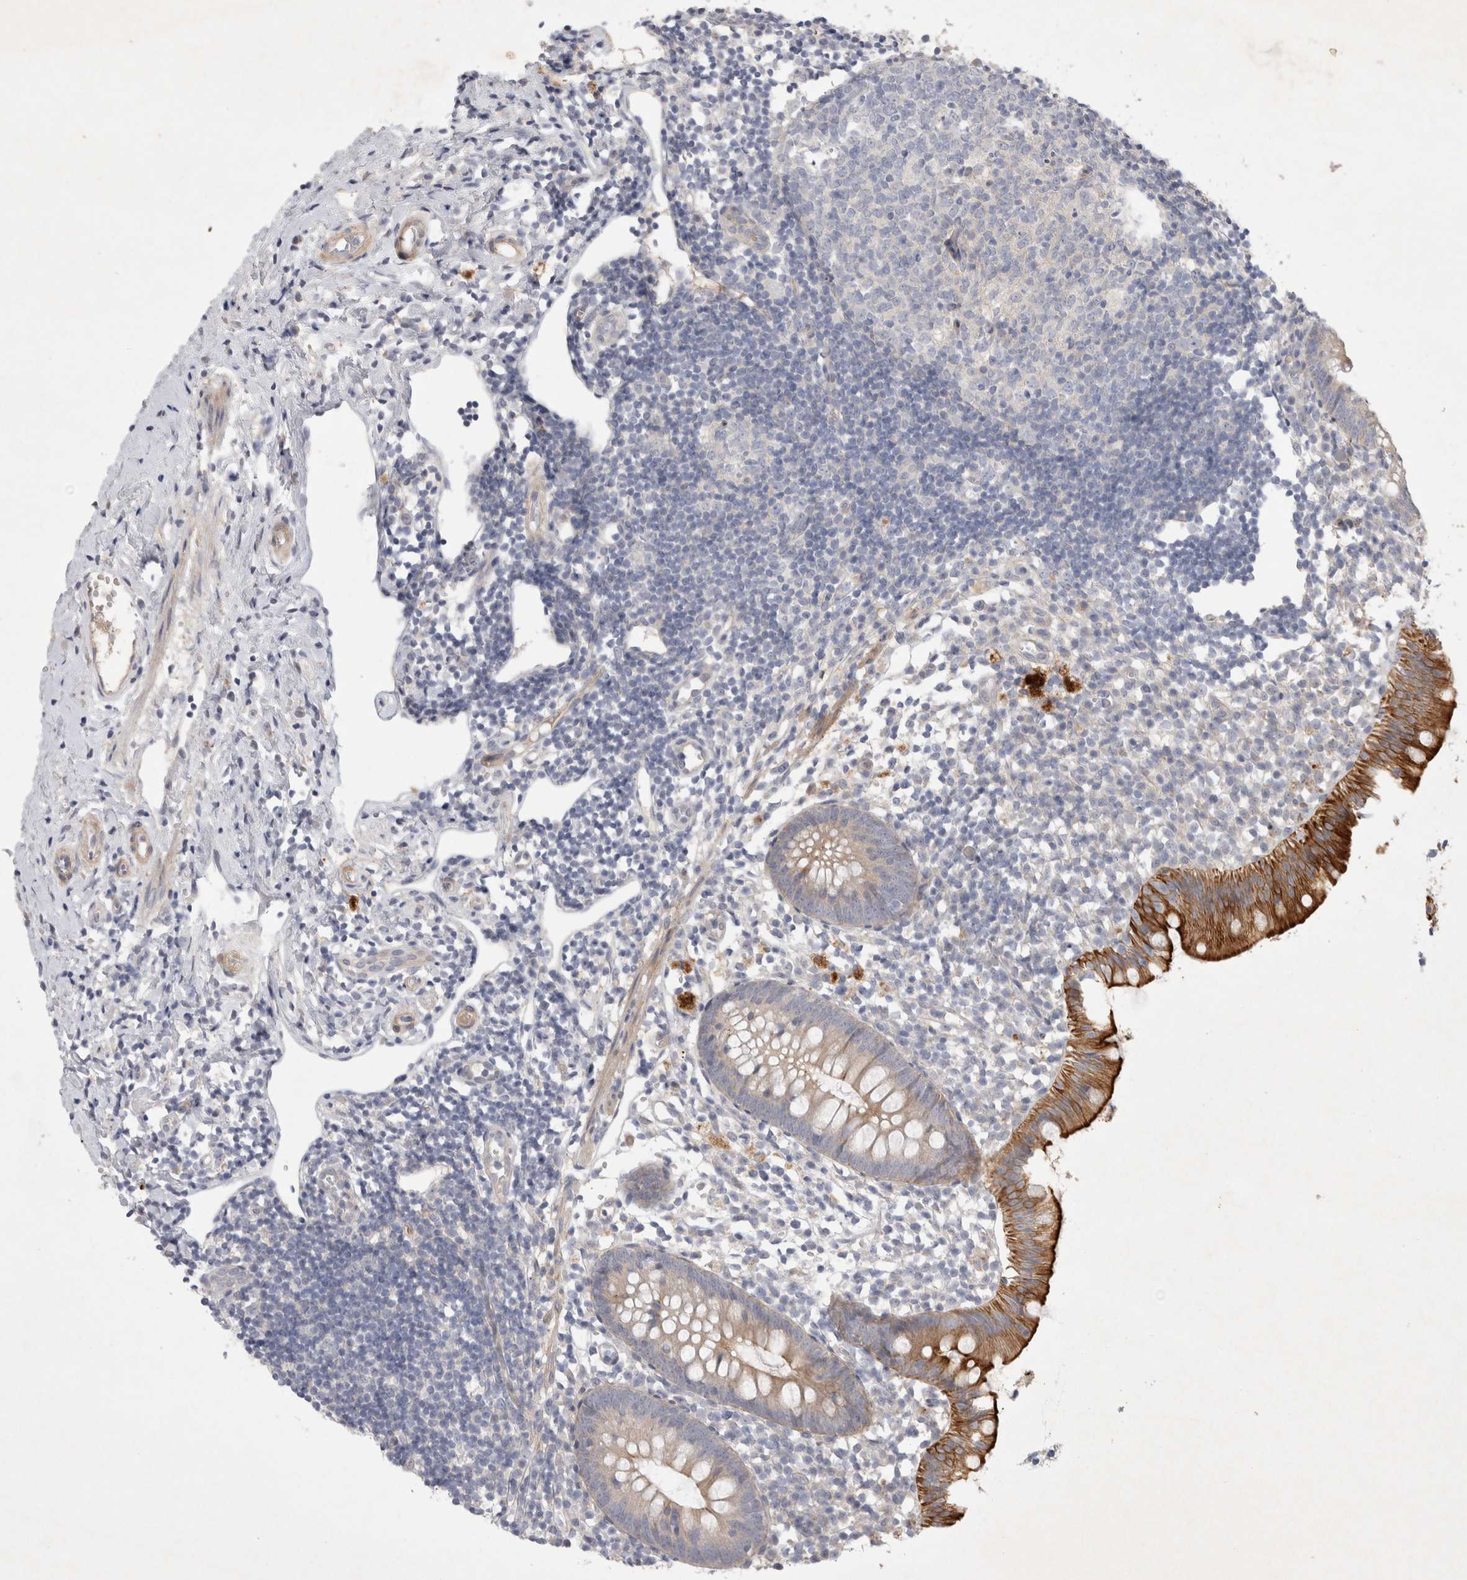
{"staining": {"intensity": "strong", "quantity": ">75%", "location": "cytoplasmic/membranous"}, "tissue": "appendix", "cell_type": "Glandular cells", "image_type": "normal", "snomed": [{"axis": "morphology", "description": "Normal tissue, NOS"}, {"axis": "topography", "description": "Appendix"}], "caption": "This is a histology image of IHC staining of normal appendix, which shows strong staining in the cytoplasmic/membranous of glandular cells.", "gene": "BZW2", "patient": {"sex": "female", "age": 20}}